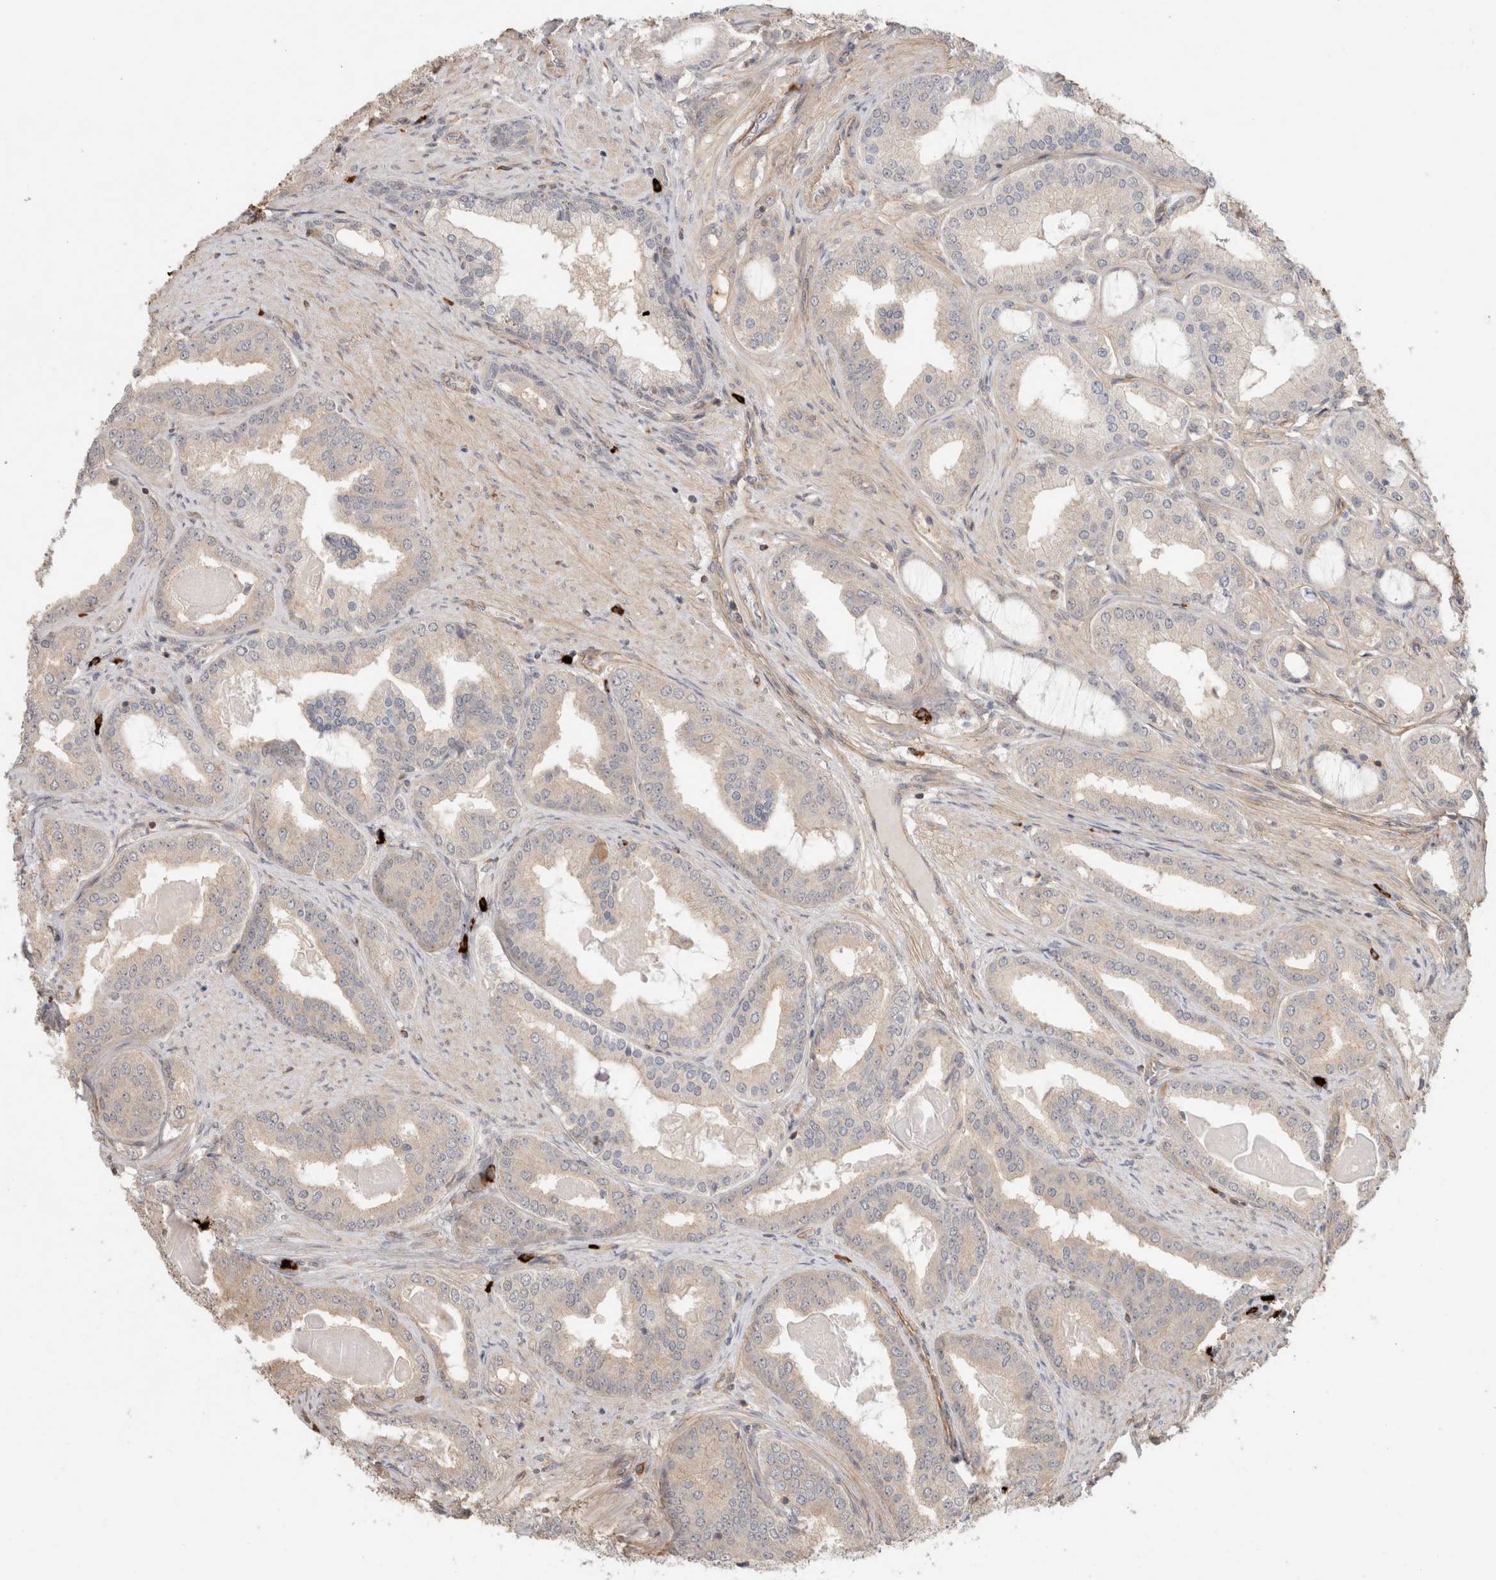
{"staining": {"intensity": "negative", "quantity": "none", "location": "none"}, "tissue": "prostate cancer", "cell_type": "Tumor cells", "image_type": "cancer", "snomed": [{"axis": "morphology", "description": "Adenocarcinoma, High grade"}, {"axis": "topography", "description": "Prostate"}], "caption": "This micrograph is of prostate cancer stained with immunohistochemistry to label a protein in brown with the nuclei are counter-stained blue. There is no staining in tumor cells. The staining is performed using DAB (3,3'-diaminobenzidine) brown chromogen with nuclei counter-stained in using hematoxylin.", "gene": "HSPG2", "patient": {"sex": "male", "age": 60}}